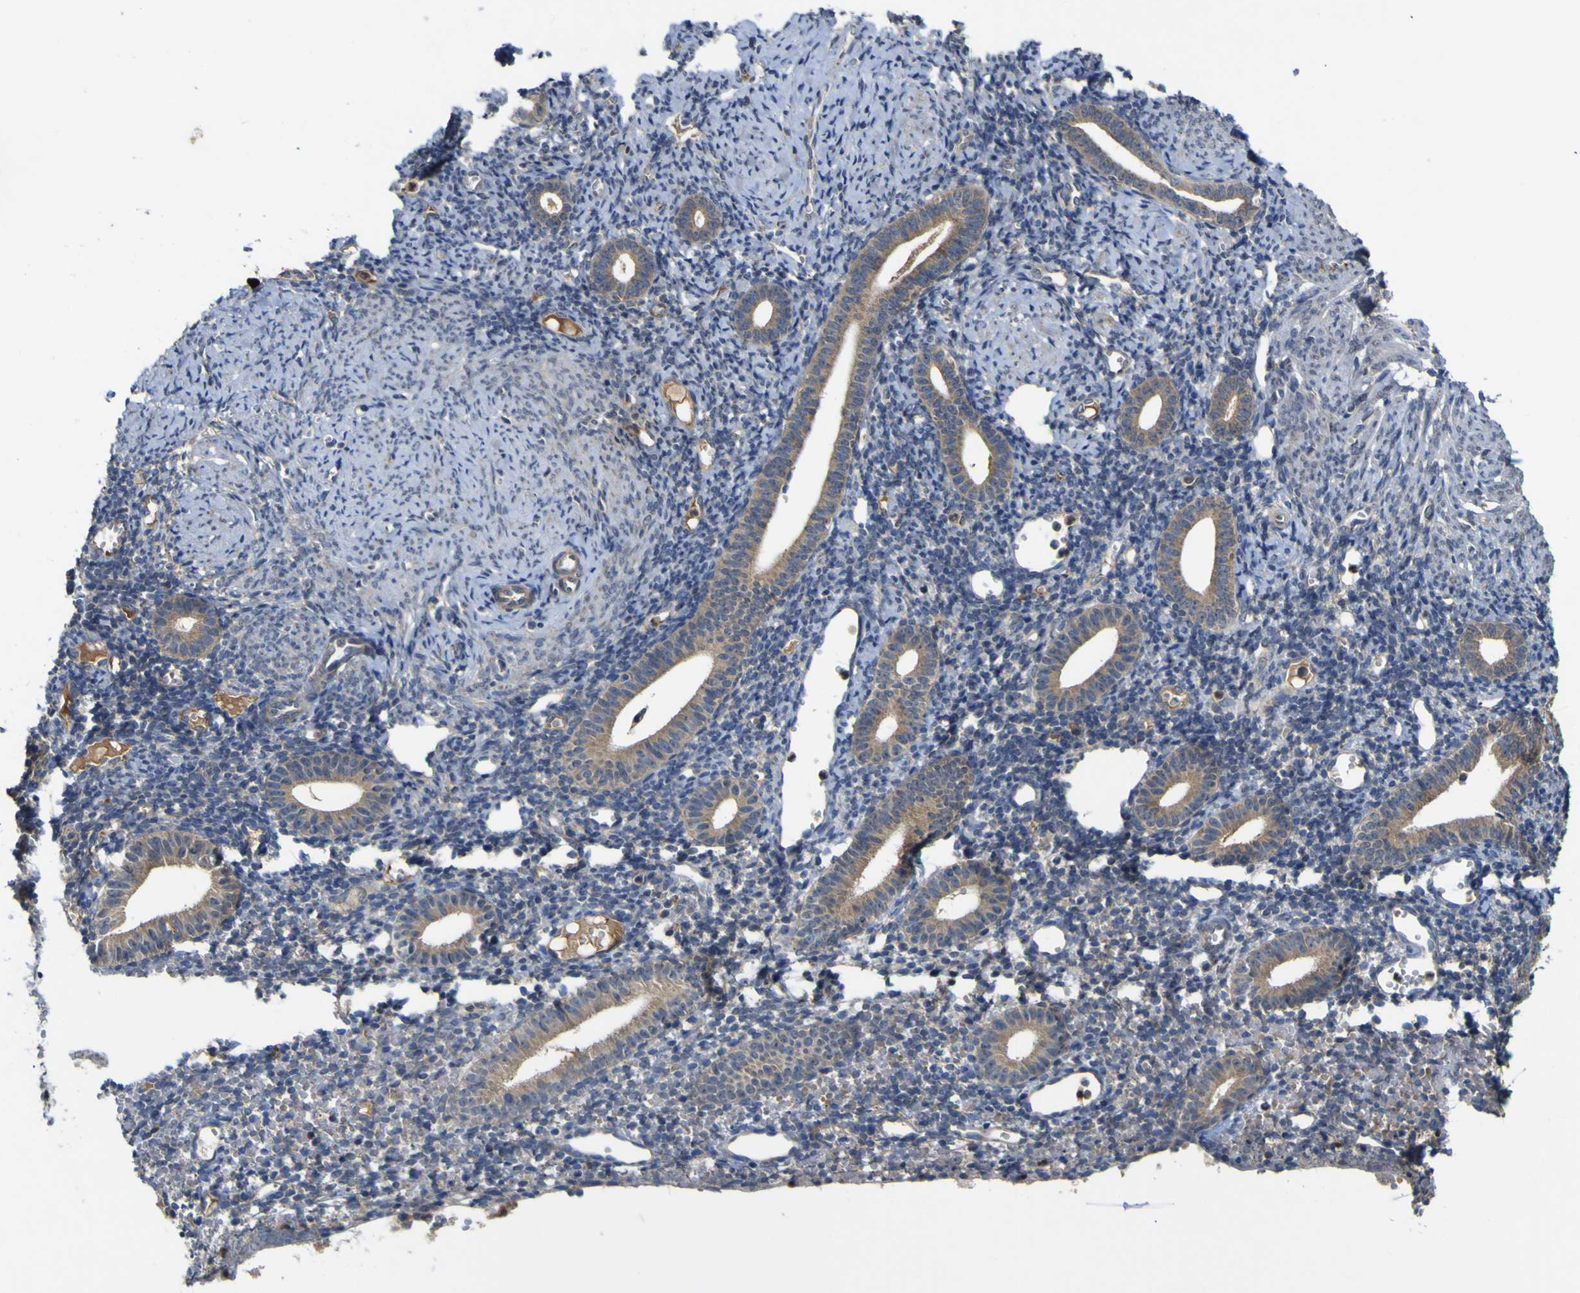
{"staining": {"intensity": "weak", "quantity": "25%-75%", "location": "cytoplasmic/membranous"}, "tissue": "endometrium", "cell_type": "Cells in endometrial stroma", "image_type": "normal", "snomed": [{"axis": "morphology", "description": "Normal tissue, NOS"}, {"axis": "topography", "description": "Endometrium"}], "caption": "Immunohistochemistry staining of benign endometrium, which exhibits low levels of weak cytoplasmic/membranous positivity in about 25%-75% of cells in endometrial stroma indicating weak cytoplasmic/membranous protein expression. The staining was performed using DAB (3,3'-diaminobenzidine) (brown) for protein detection and nuclei were counterstained in hematoxylin (blue).", "gene": "IRAK2", "patient": {"sex": "female", "age": 50}}